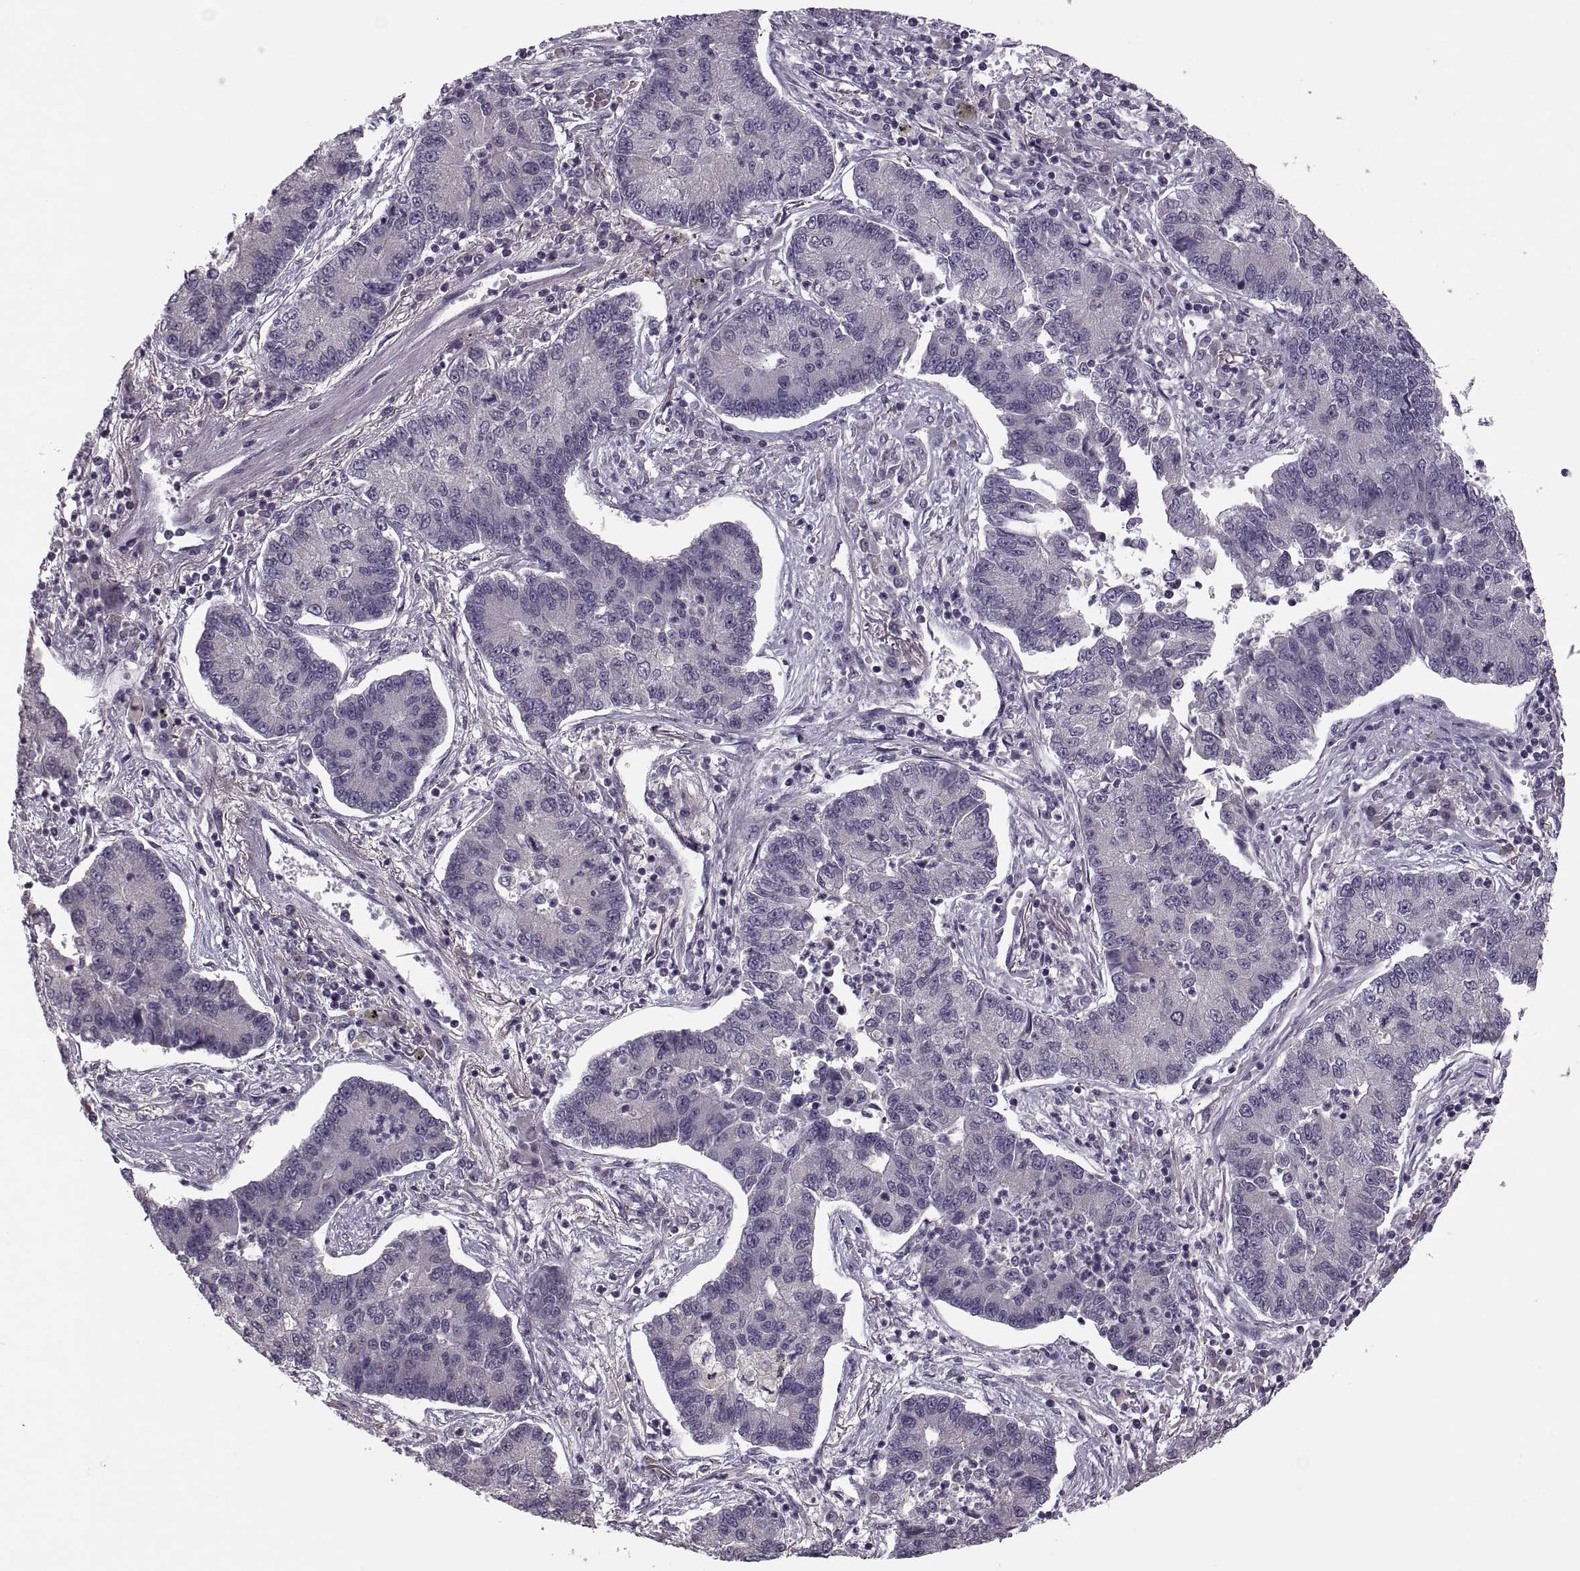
{"staining": {"intensity": "negative", "quantity": "none", "location": "none"}, "tissue": "lung cancer", "cell_type": "Tumor cells", "image_type": "cancer", "snomed": [{"axis": "morphology", "description": "Adenocarcinoma, NOS"}, {"axis": "topography", "description": "Lung"}], "caption": "Adenocarcinoma (lung) was stained to show a protein in brown. There is no significant expression in tumor cells.", "gene": "CACNA1F", "patient": {"sex": "female", "age": 57}}